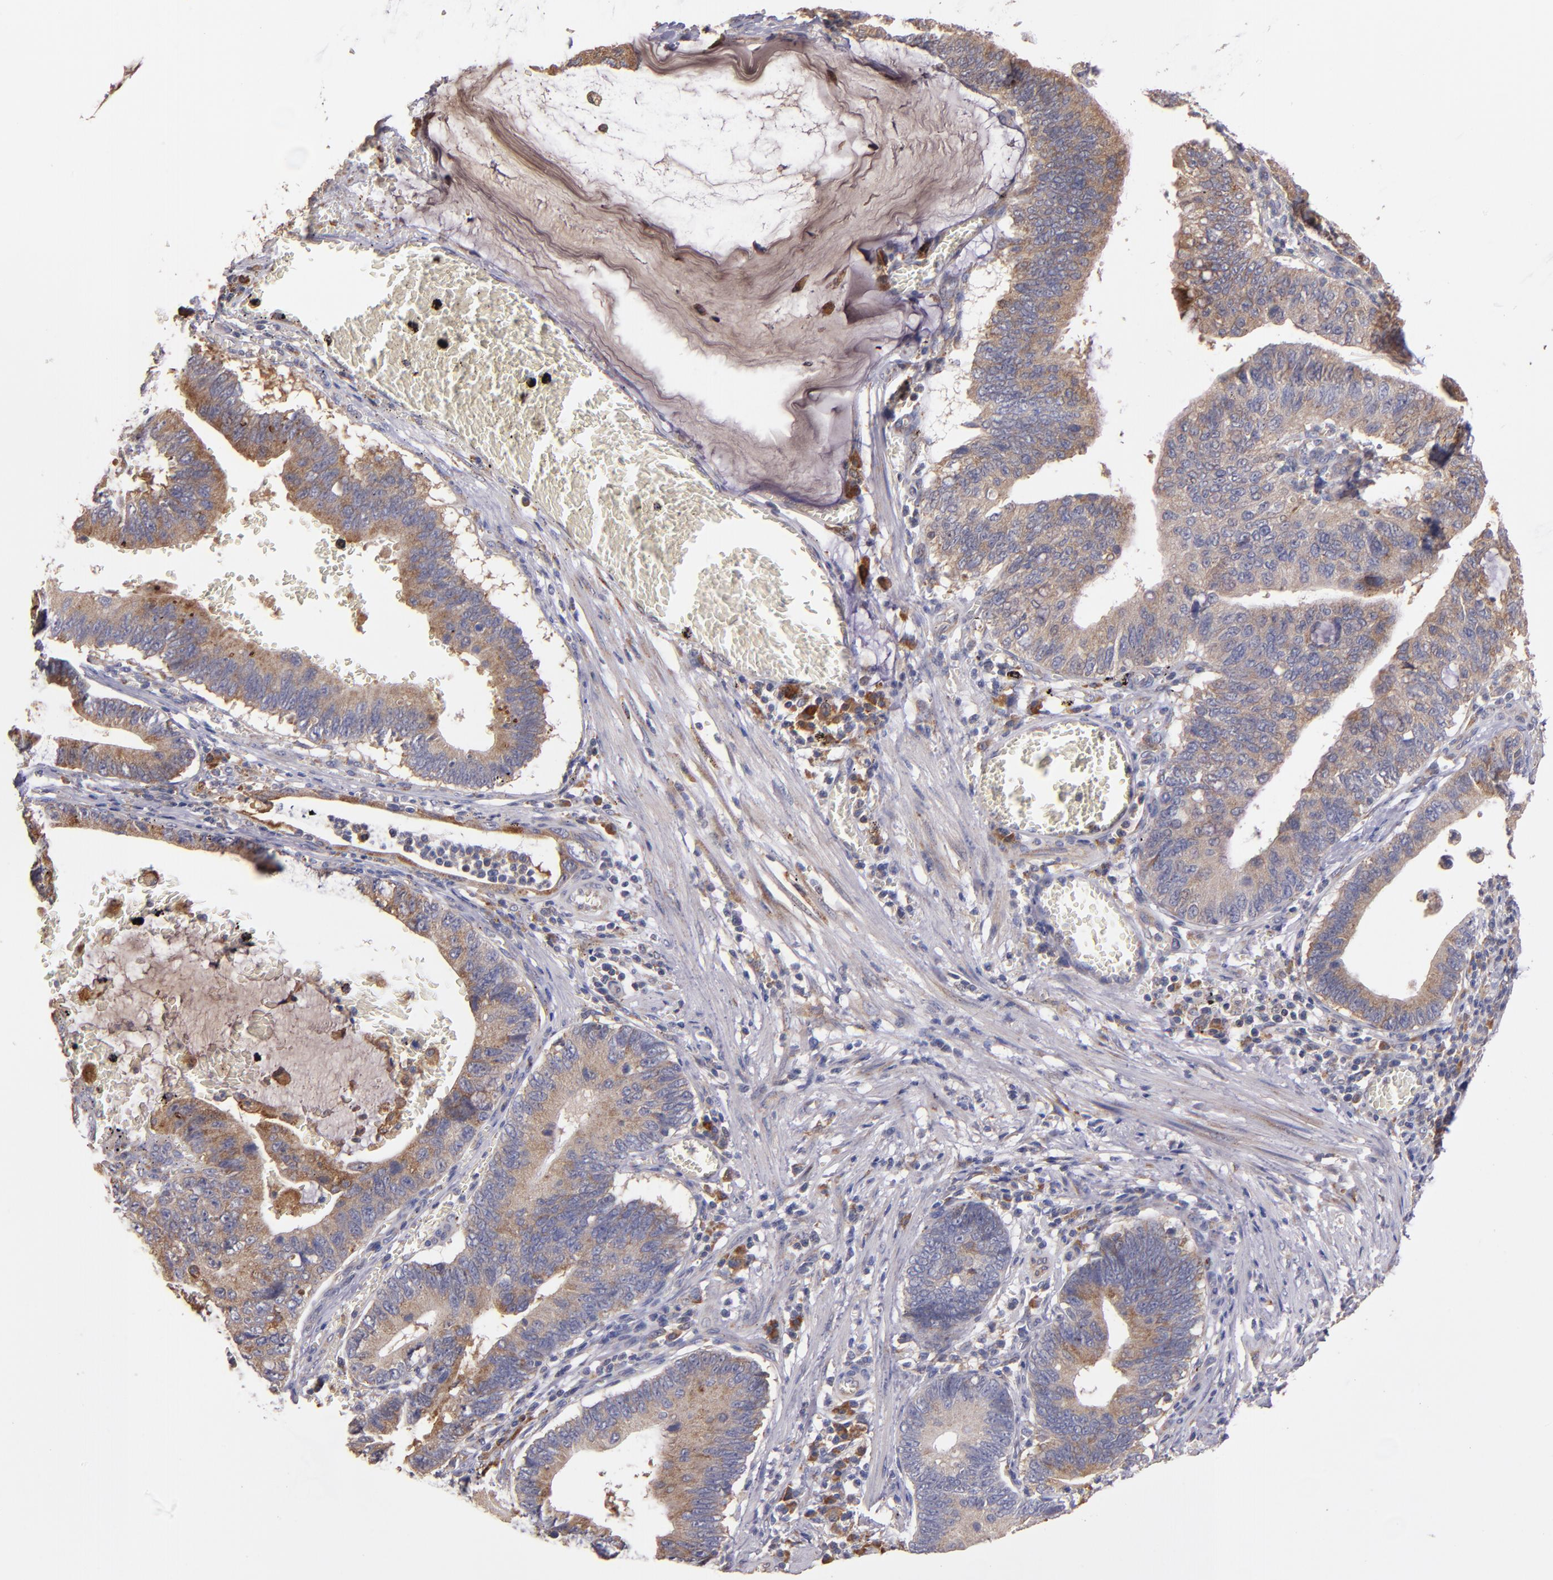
{"staining": {"intensity": "weak", "quantity": ">75%", "location": "cytoplasmic/membranous"}, "tissue": "stomach cancer", "cell_type": "Tumor cells", "image_type": "cancer", "snomed": [{"axis": "morphology", "description": "Adenocarcinoma, NOS"}, {"axis": "topography", "description": "Stomach"}, {"axis": "topography", "description": "Gastric cardia"}], "caption": "Stomach cancer (adenocarcinoma) stained for a protein (brown) exhibits weak cytoplasmic/membranous positive positivity in approximately >75% of tumor cells.", "gene": "IFIH1", "patient": {"sex": "male", "age": 59}}